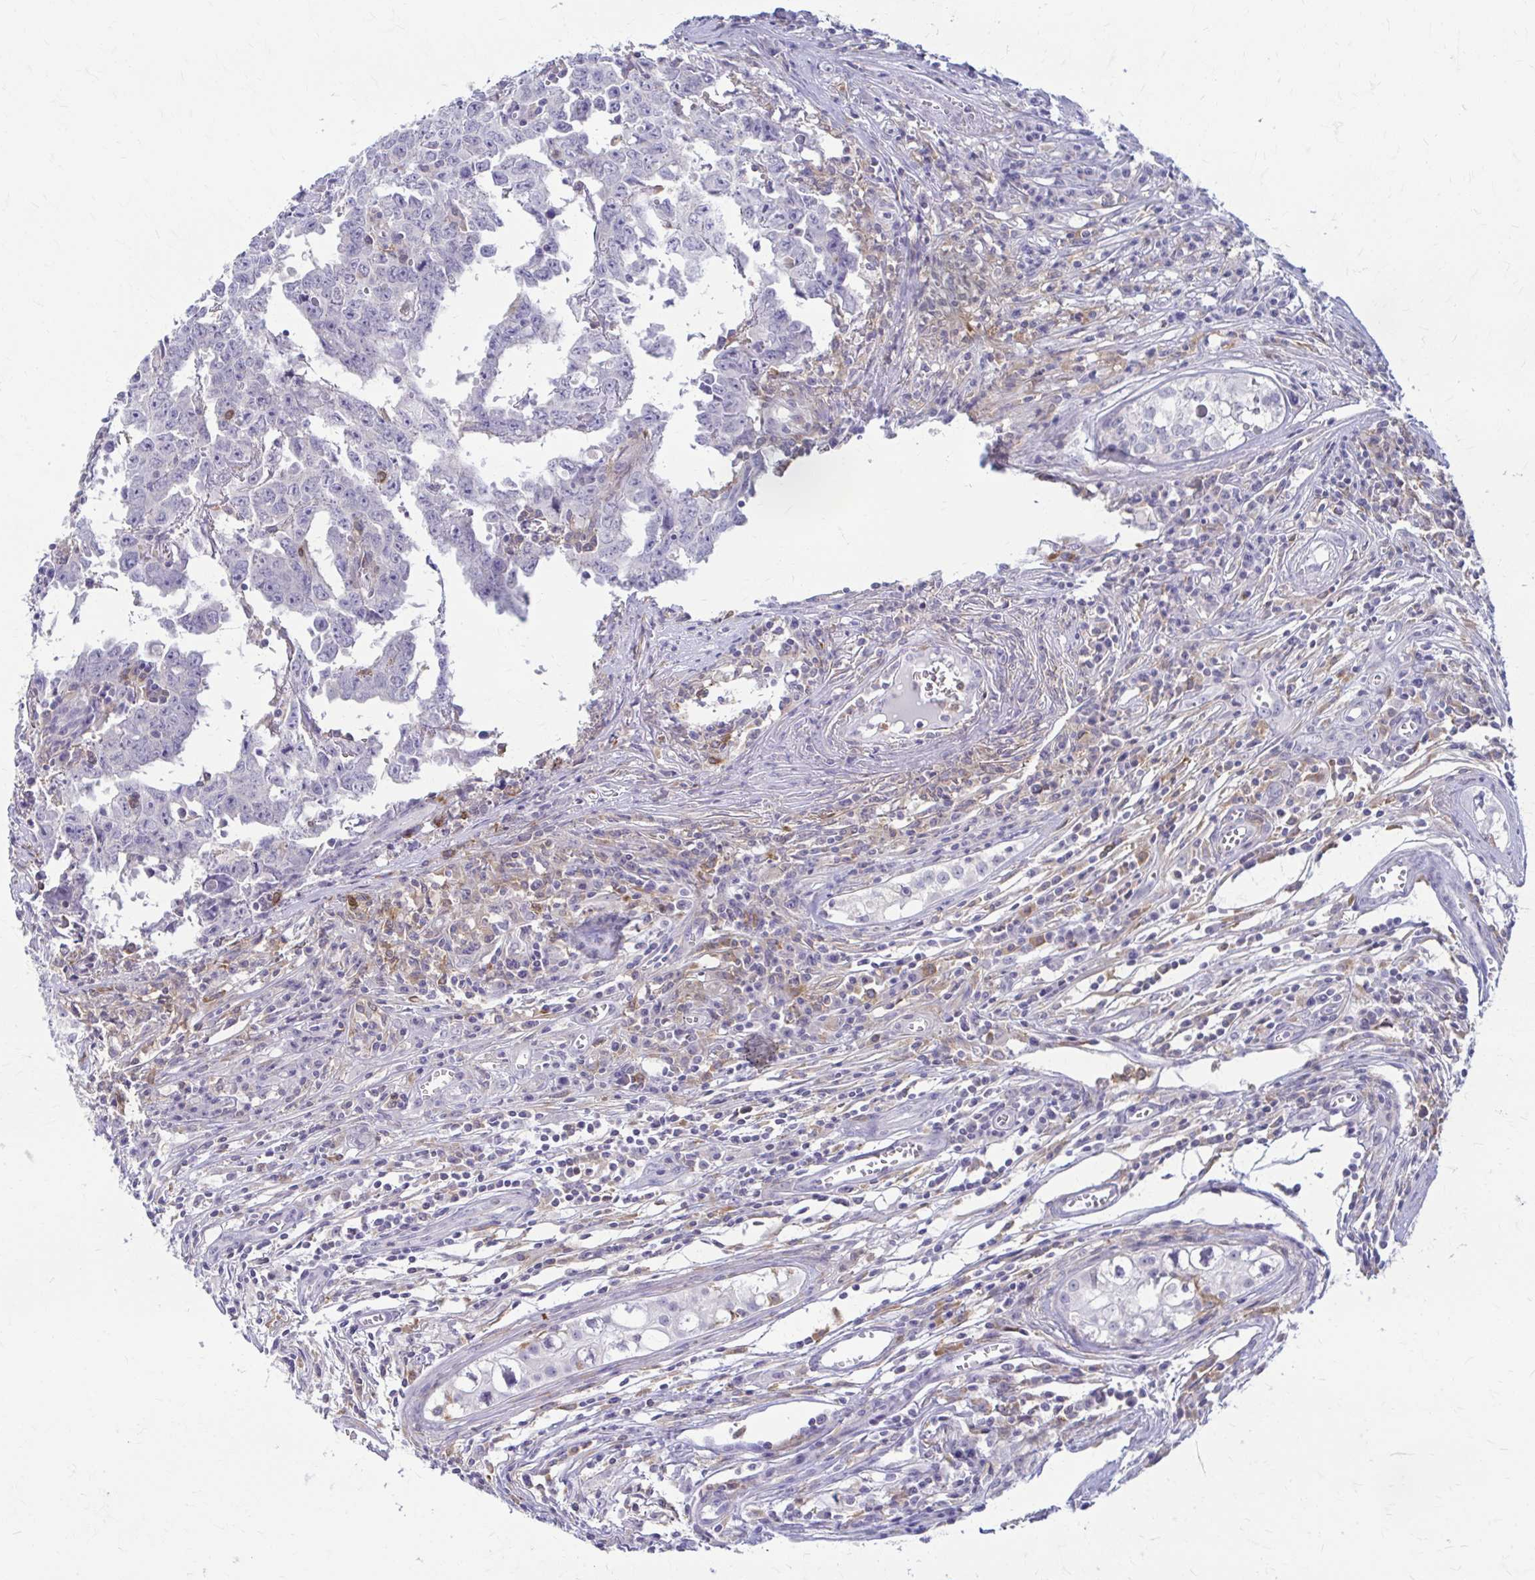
{"staining": {"intensity": "negative", "quantity": "none", "location": "none"}, "tissue": "testis cancer", "cell_type": "Tumor cells", "image_type": "cancer", "snomed": [{"axis": "morphology", "description": "Carcinoma, Embryonal, NOS"}, {"axis": "topography", "description": "Testis"}], "caption": "Tumor cells are negative for protein expression in human testis cancer (embryonal carcinoma).", "gene": "PIK3AP1", "patient": {"sex": "male", "age": 22}}